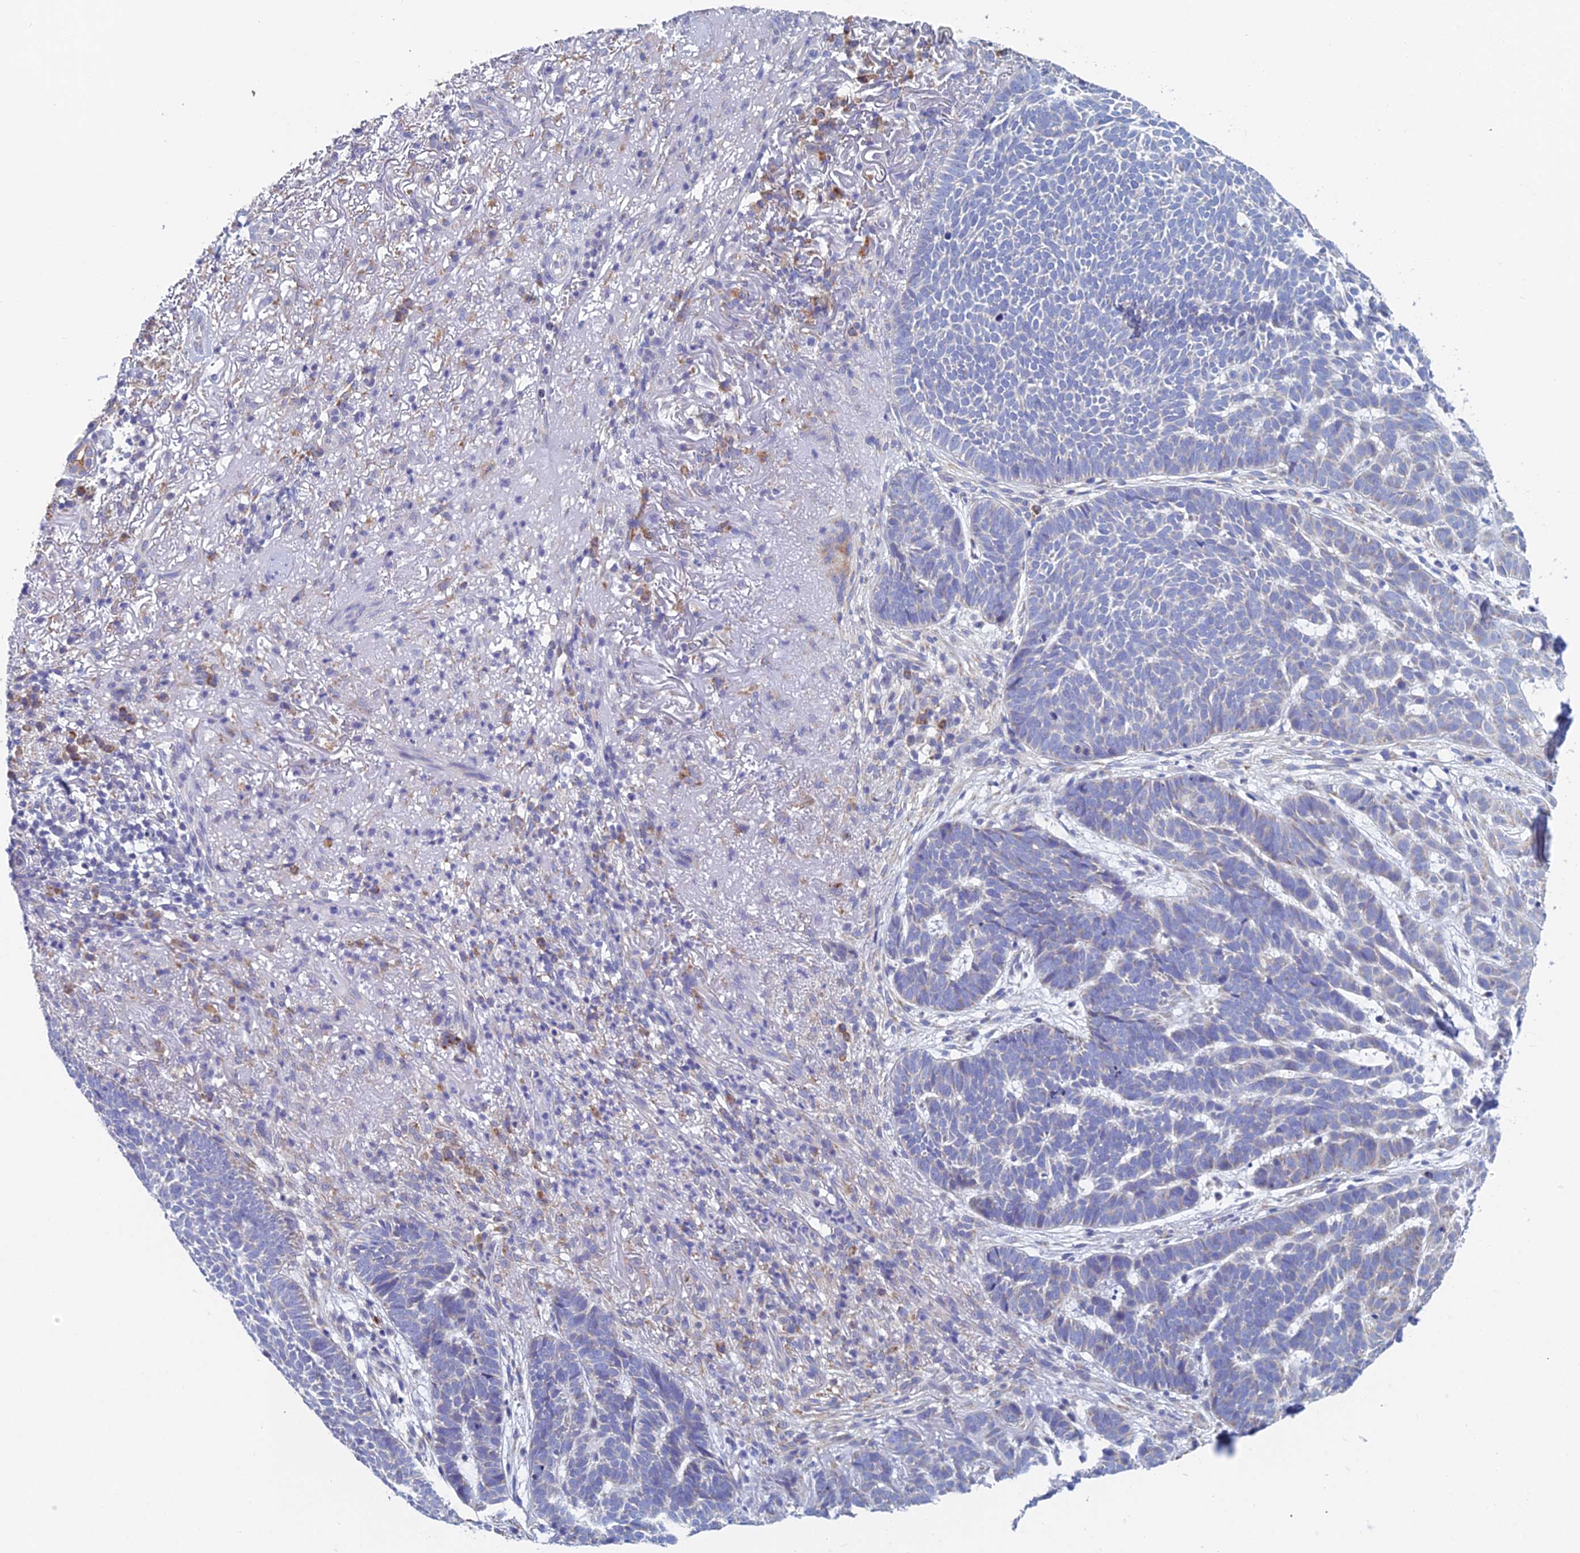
{"staining": {"intensity": "negative", "quantity": "none", "location": "none"}, "tissue": "skin cancer", "cell_type": "Tumor cells", "image_type": "cancer", "snomed": [{"axis": "morphology", "description": "Basal cell carcinoma"}, {"axis": "topography", "description": "Skin"}], "caption": "There is no significant staining in tumor cells of skin cancer.", "gene": "CRACR2B", "patient": {"sex": "female", "age": 78}}